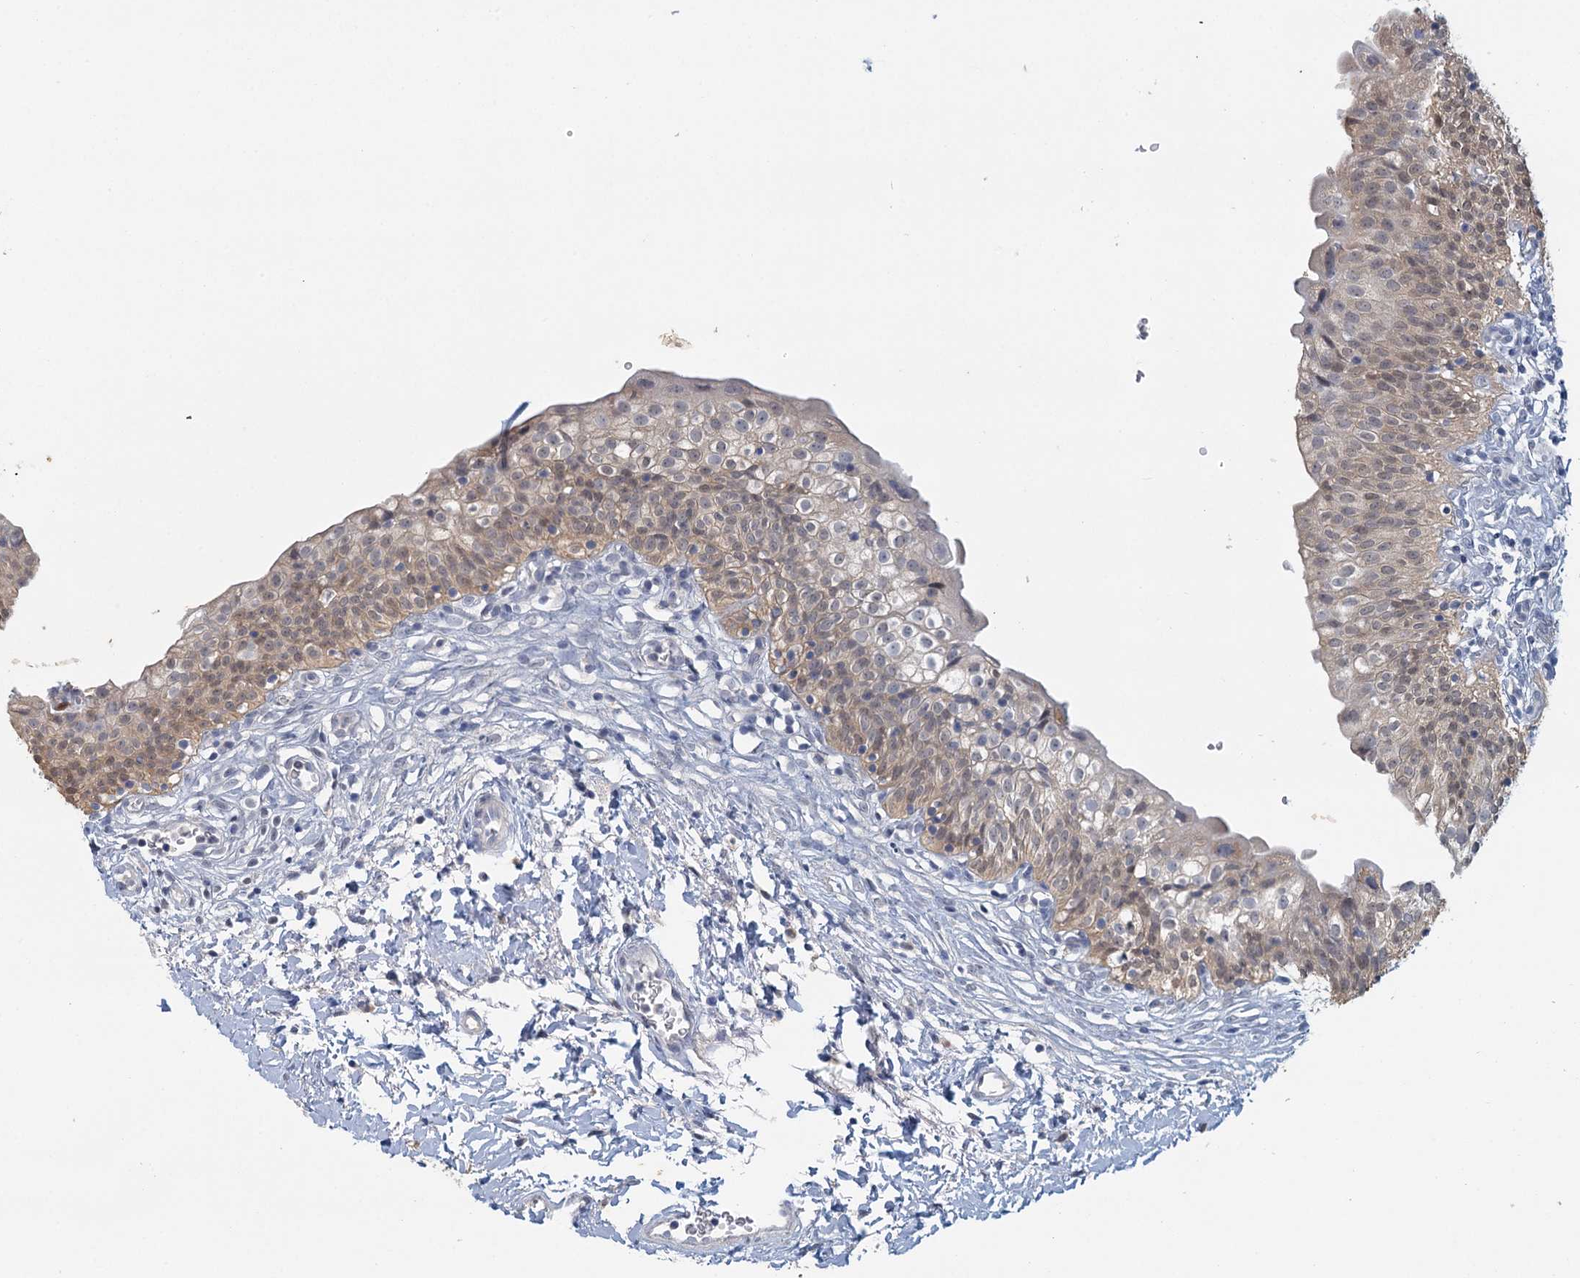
{"staining": {"intensity": "weak", "quantity": "25%-75%", "location": "cytoplasmic/membranous"}, "tissue": "urinary bladder", "cell_type": "Urothelial cells", "image_type": "normal", "snomed": [{"axis": "morphology", "description": "Normal tissue, NOS"}, {"axis": "topography", "description": "Urinary bladder"}], "caption": "Brown immunohistochemical staining in unremarkable urinary bladder shows weak cytoplasmic/membranous staining in about 25%-75% of urothelial cells.", "gene": "MYO7B", "patient": {"sex": "male", "age": 55}}